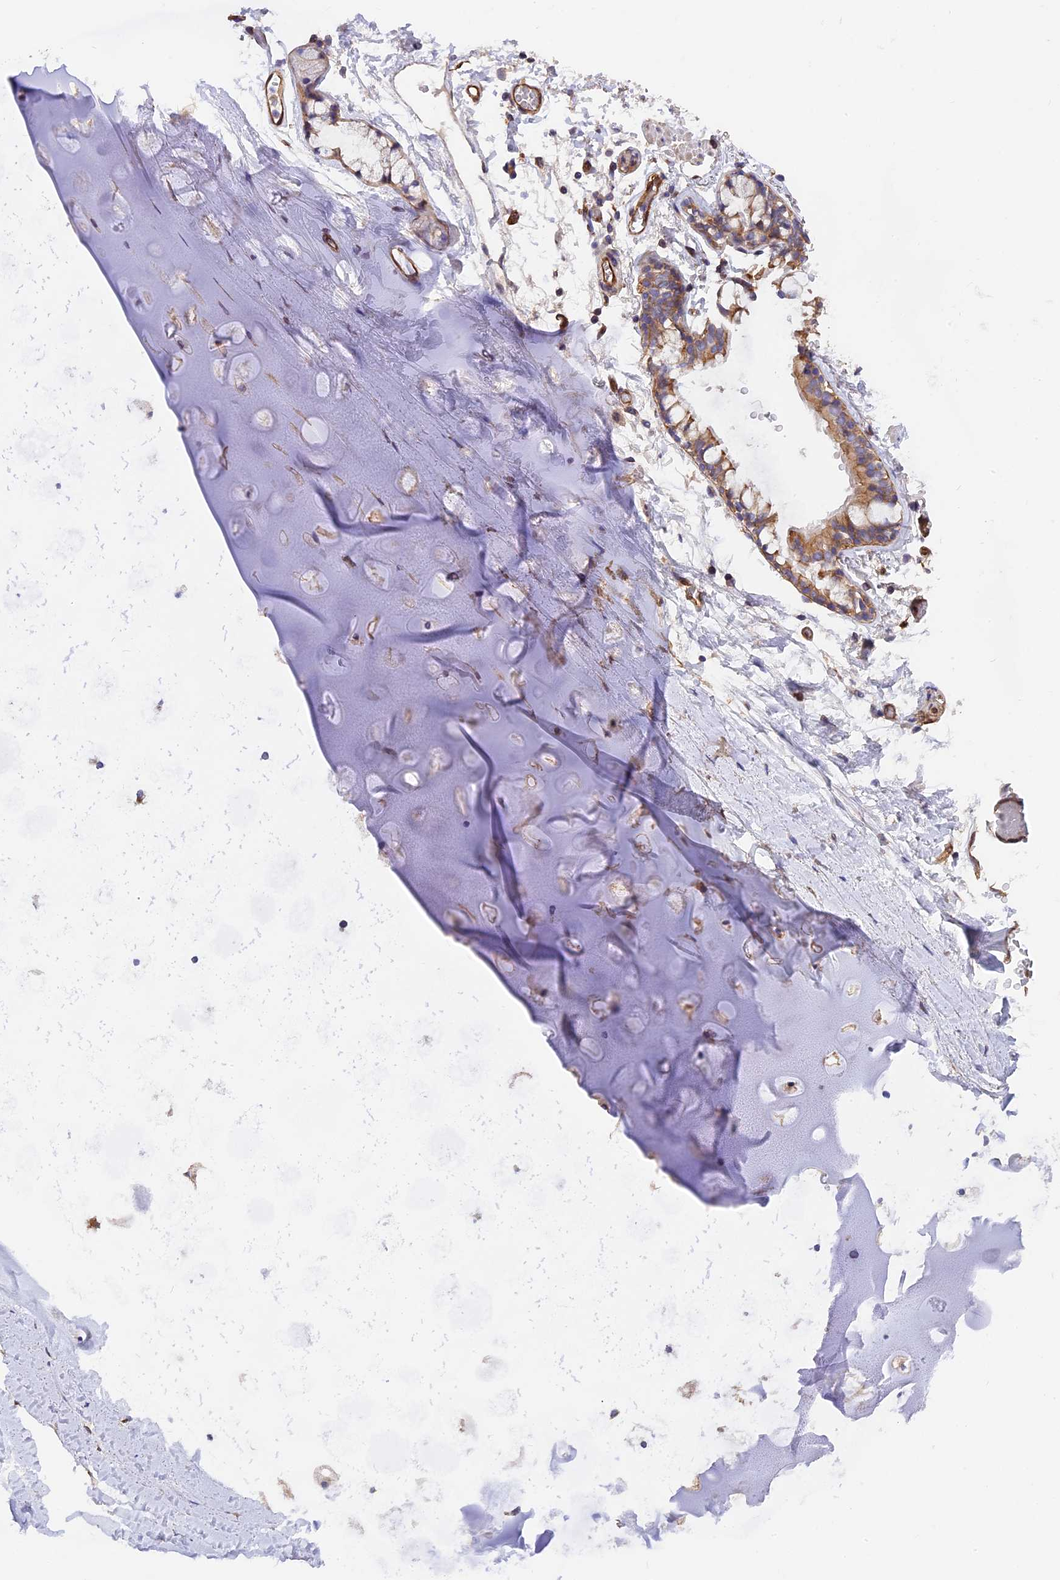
{"staining": {"intensity": "negative", "quantity": "none", "location": "none"}, "tissue": "adipose tissue", "cell_type": "Adipocytes", "image_type": "normal", "snomed": [{"axis": "morphology", "description": "Normal tissue, NOS"}, {"axis": "topography", "description": "Lymph node"}, {"axis": "topography", "description": "Bronchus"}], "caption": "This is an immunohistochemistry histopathology image of normal adipose tissue. There is no positivity in adipocytes.", "gene": "MED20", "patient": {"sex": "male", "age": 63}}